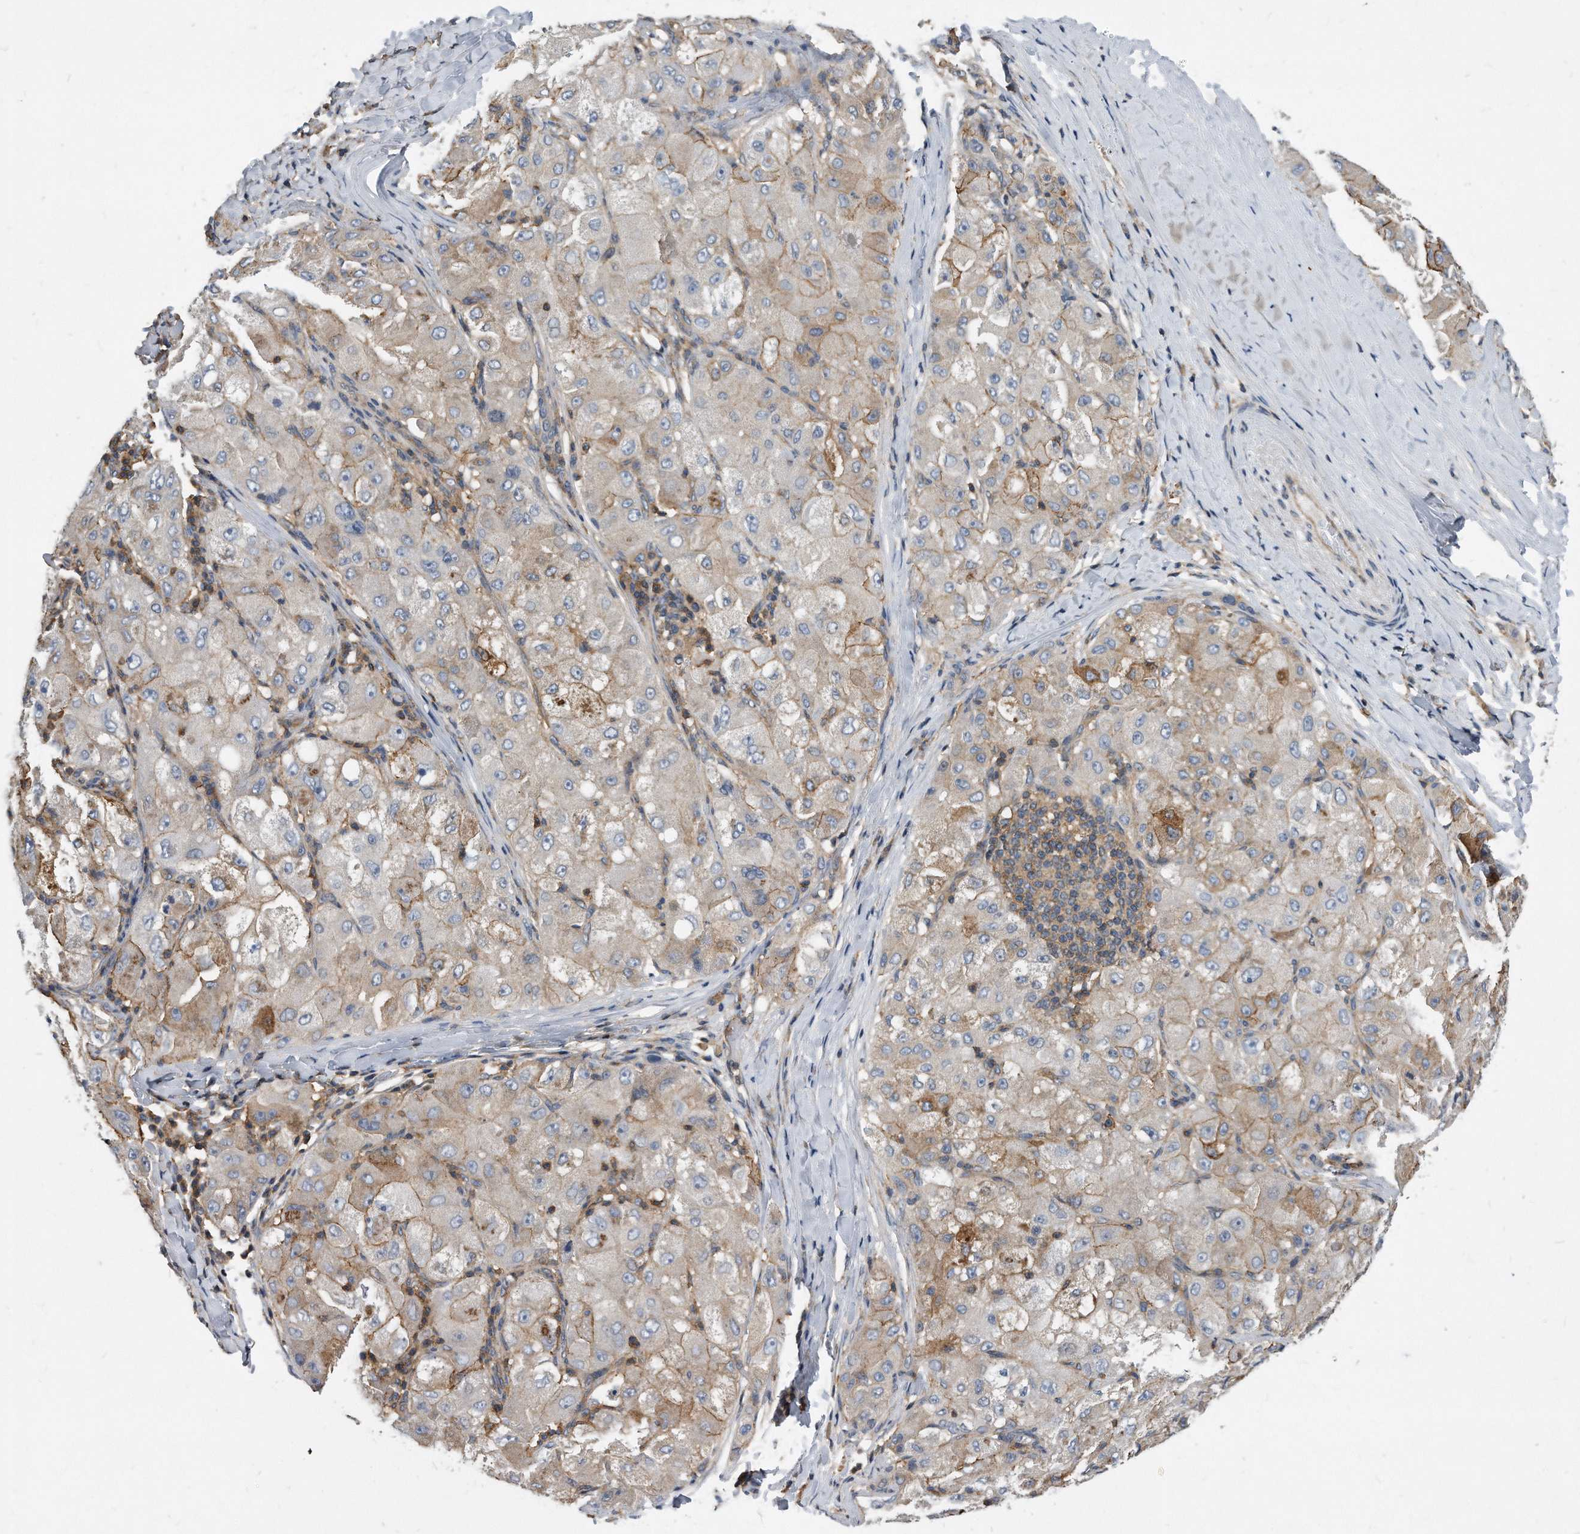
{"staining": {"intensity": "weak", "quantity": "<25%", "location": "cytoplasmic/membranous"}, "tissue": "liver cancer", "cell_type": "Tumor cells", "image_type": "cancer", "snomed": [{"axis": "morphology", "description": "Carcinoma, Hepatocellular, NOS"}, {"axis": "topography", "description": "Liver"}], "caption": "Image shows no protein positivity in tumor cells of liver cancer (hepatocellular carcinoma) tissue.", "gene": "ATG5", "patient": {"sex": "male", "age": 80}}